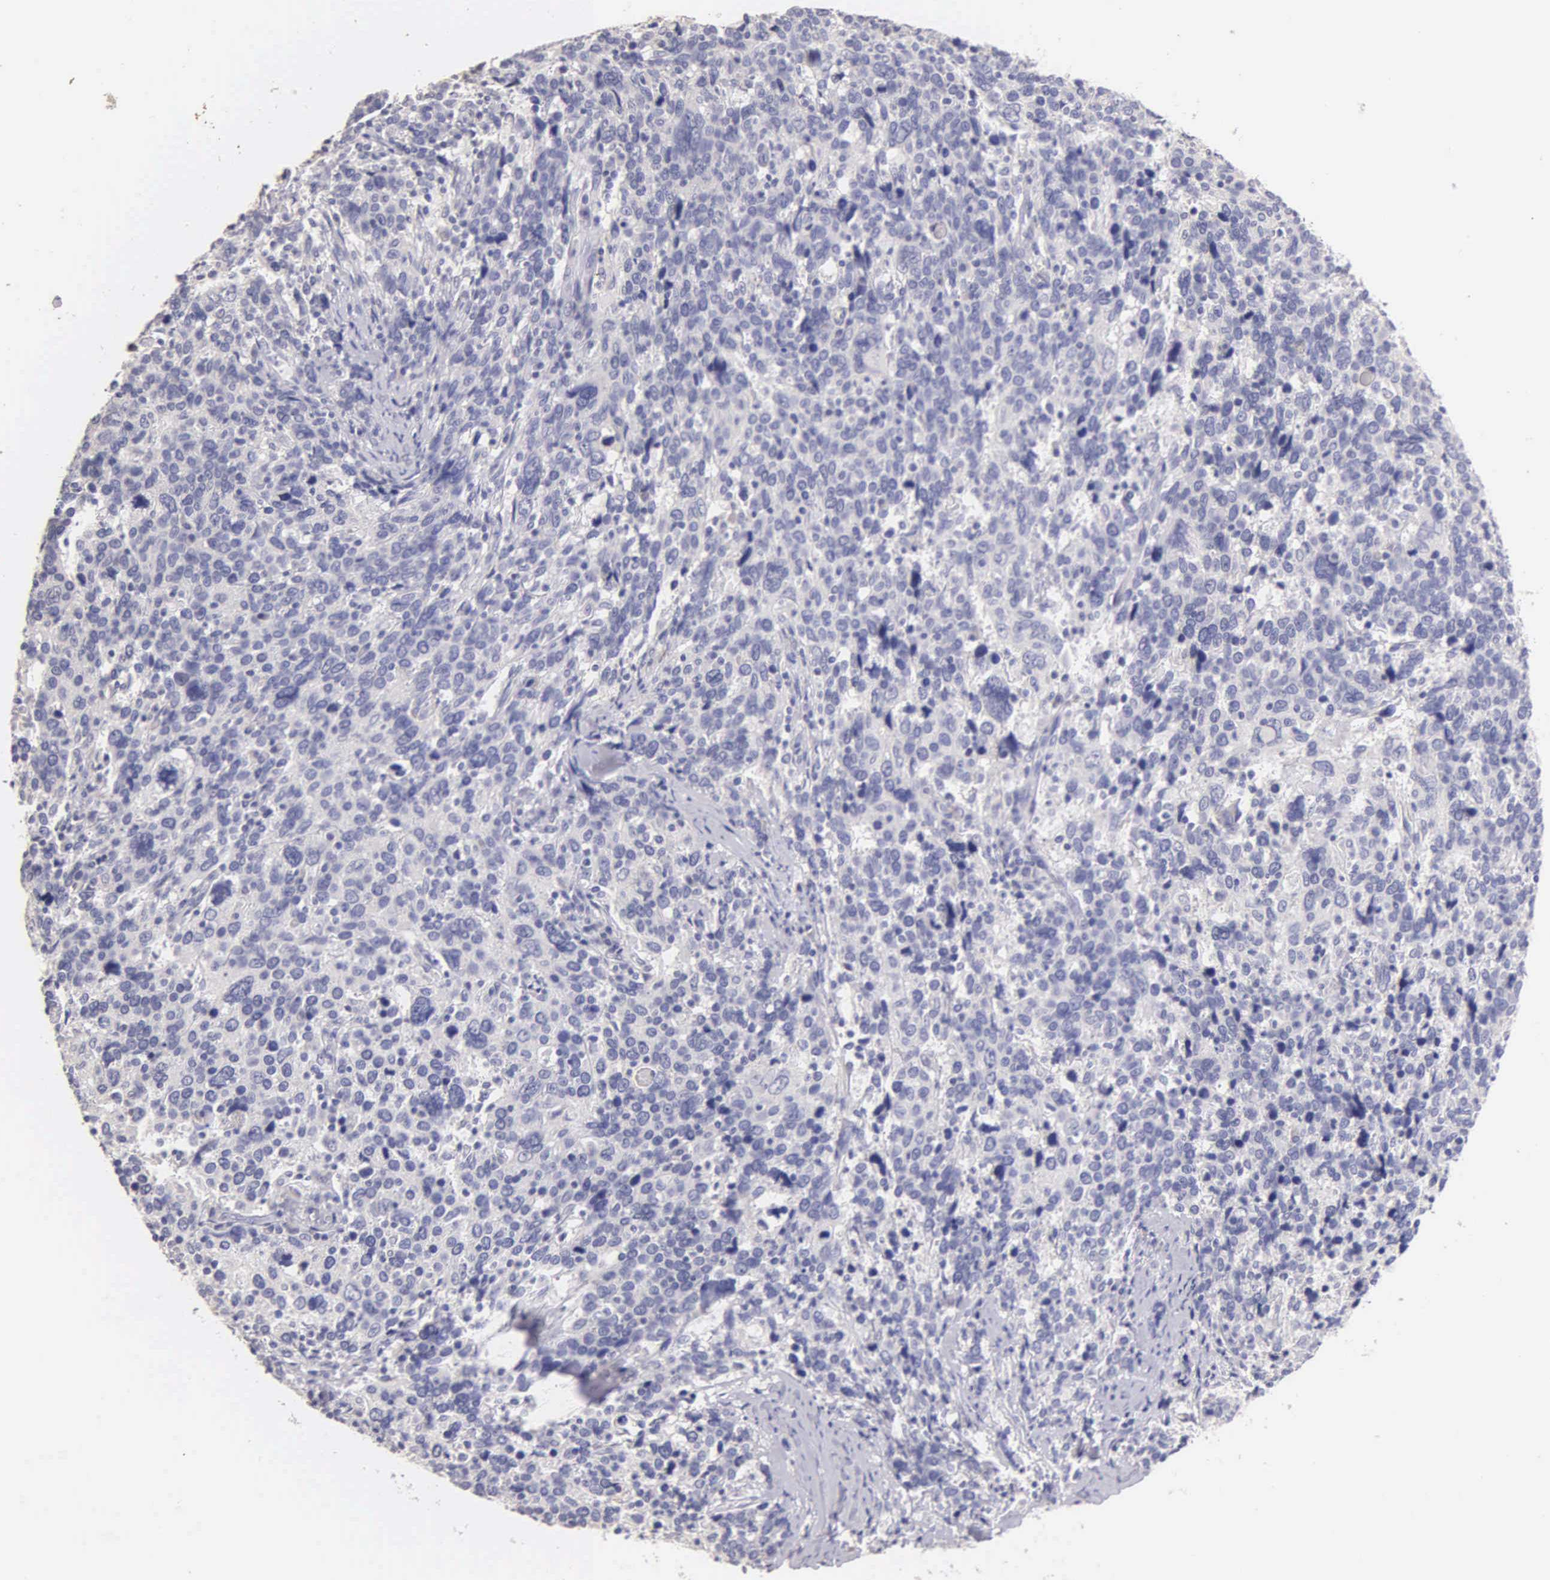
{"staining": {"intensity": "negative", "quantity": "none", "location": "none"}, "tissue": "cervical cancer", "cell_type": "Tumor cells", "image_type": "cancer", "snomed": [{"axis": "morphology", "description": "Squamous cell carcinoma, NOS"}, {"axis": "topography", "description": "Cervix"}], "caption": "DAB immunohistochemical staining of cervical cancer (squamous cell carcinoma) demonstrates no significant staining in tumor cells.", "gene": "ESR1", "patient": {"sex": "female", "age": 41}}